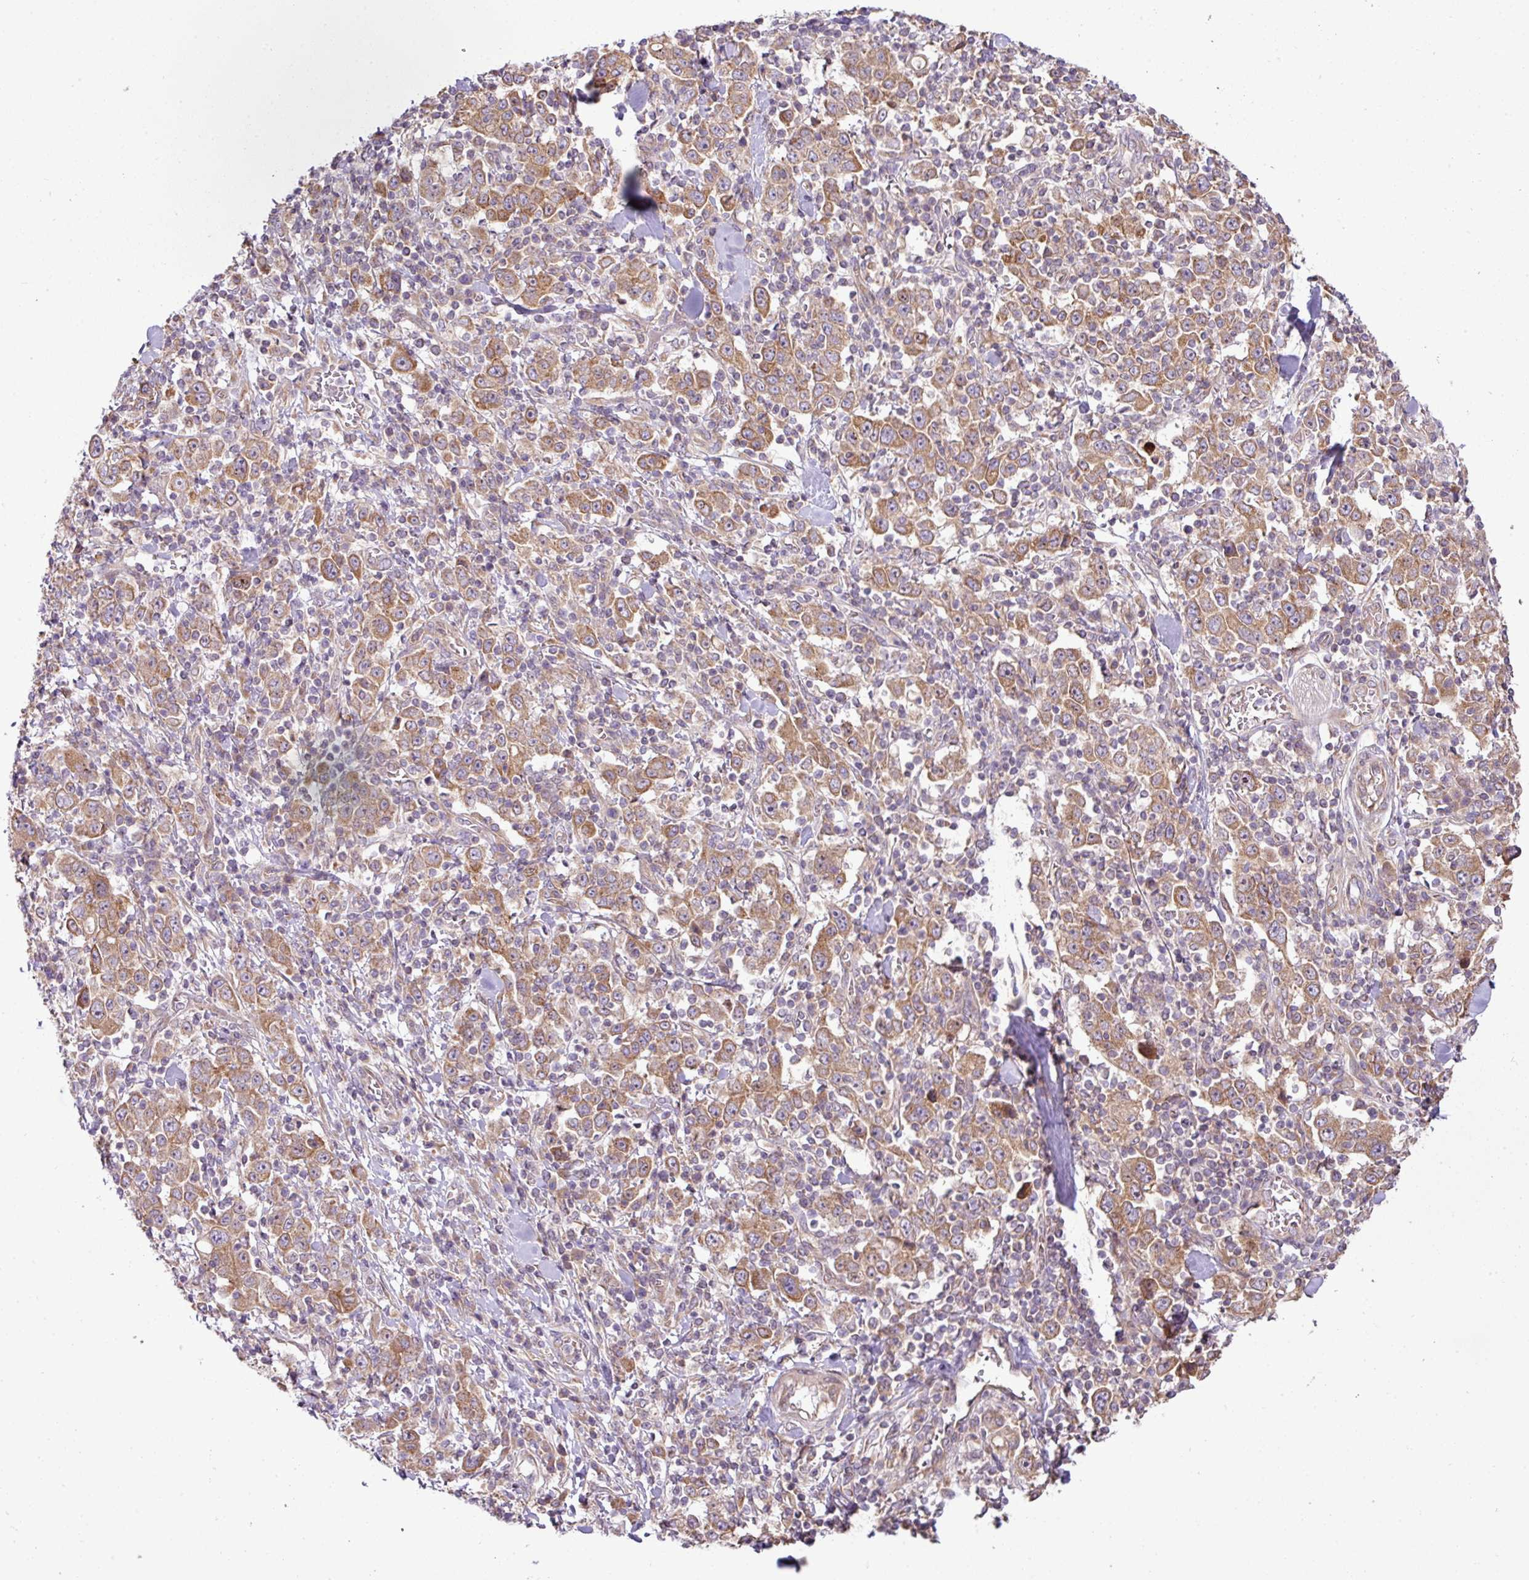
{"staining": {"intensity": "moderate", "quantity": ">75%", "location": "cytoplasmic/membranous"}, "tissue": "stomach cancer", "cell_type": "Tumor cells", "image_type": "cancer", "snomed": [{"axis": "morphology", "description": "Normal tissue, NOS"}, {"axis": "morphology", "description": "Adenocarcinoma, NOS"}, {"axis": "topography", "description": "Stomach, upper"}, {"axis": "topography", "description": "Stomach"}], "caption": "Immunohistochemistry (IHC) (DAB (3,3'-diaminobenzidine)) staining of stomach cancer (adenocarcinoma) exhibits moderate cytoplasmic/membranous protein expression in approximately >75% of tumor cells. The staining is performed using DAB (3,3'-diaminobenzidine) brown chromogen to label protein expression. The nuclei are counter-stained blue using hematoxylin.", "gene": "COX18", "patient": {"sex": "male", "age": 59}}